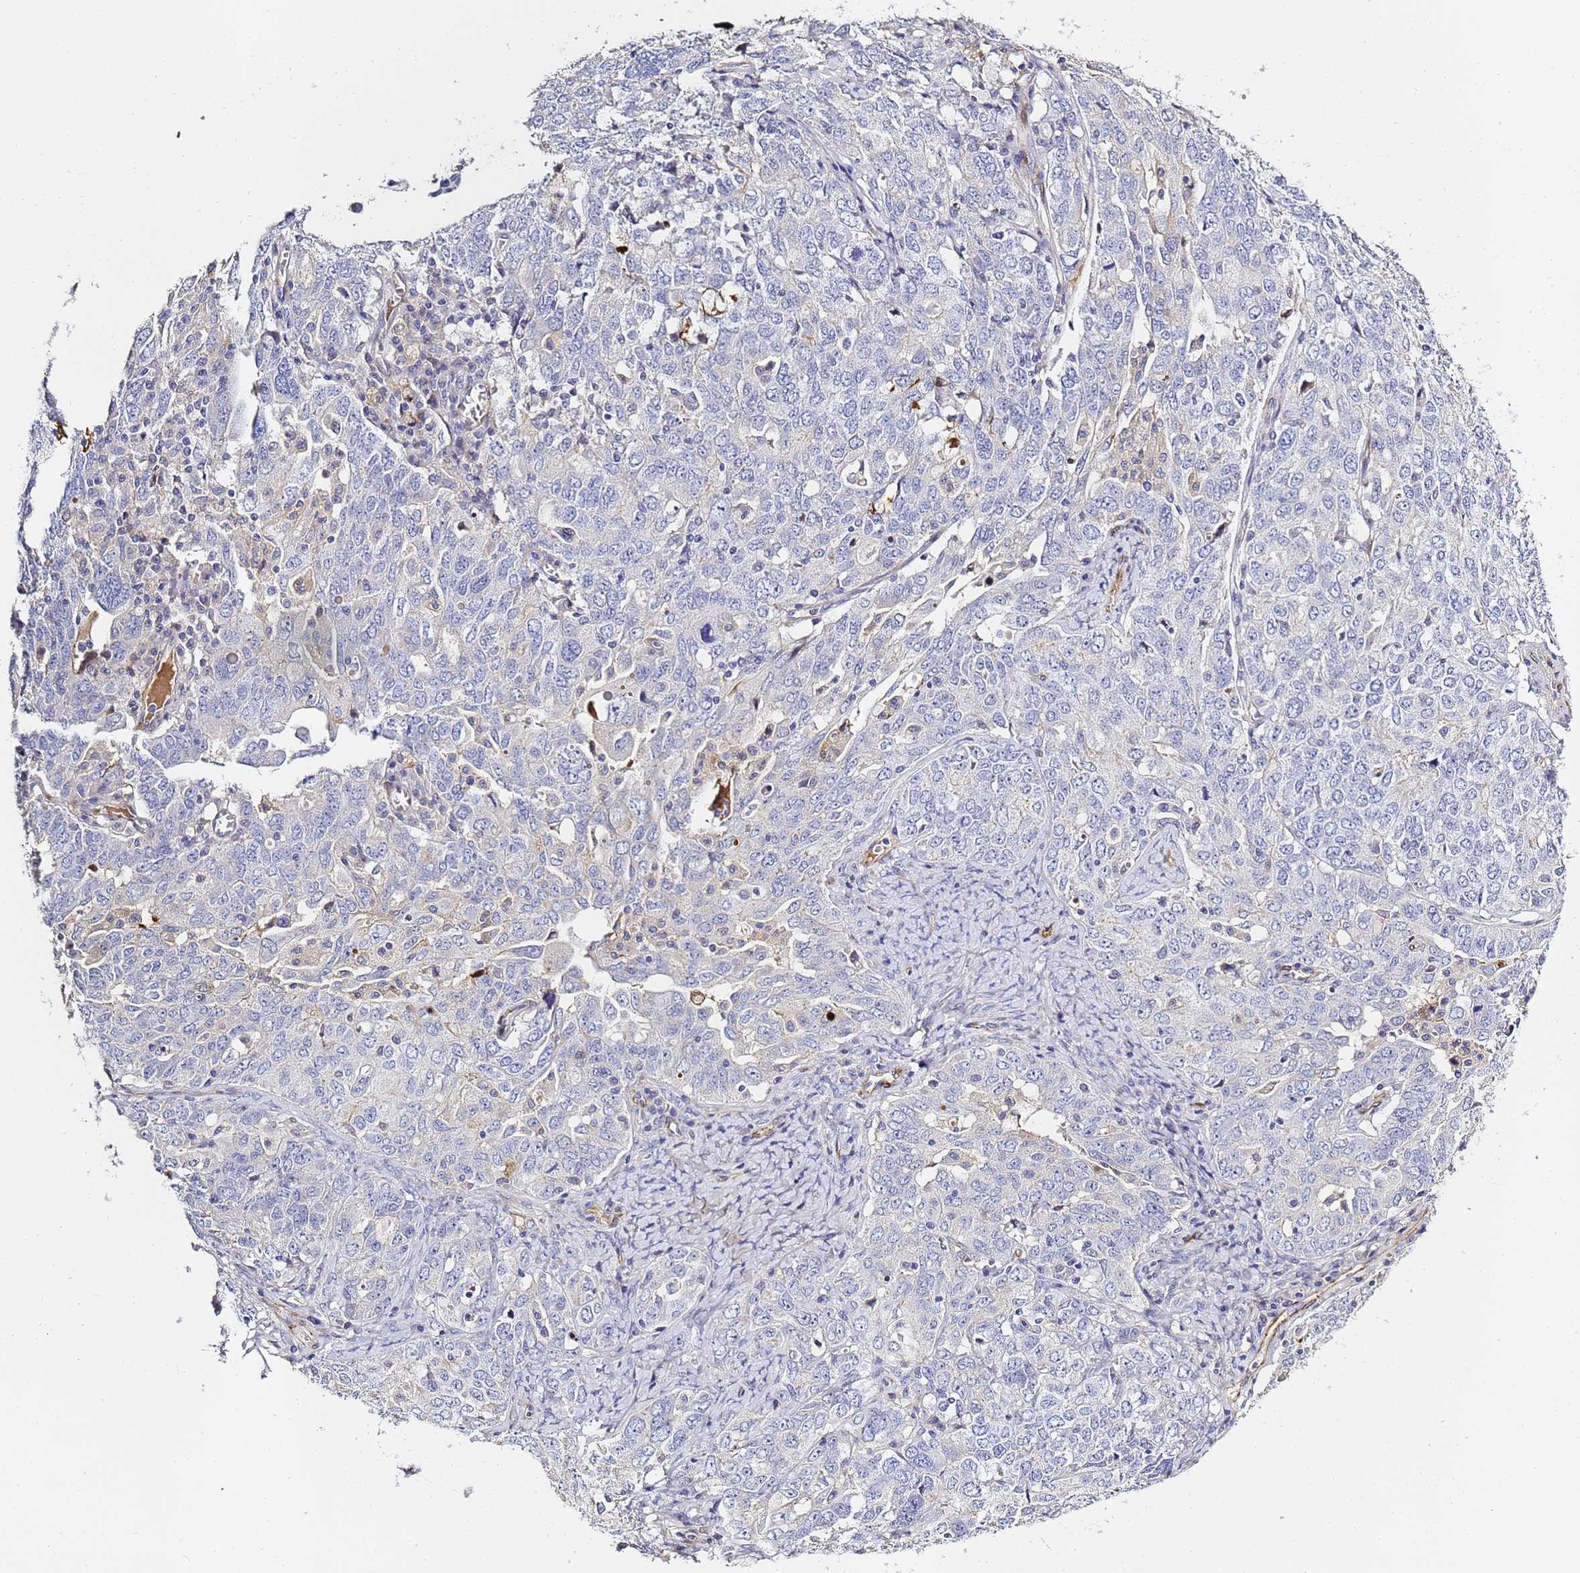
{"staining": {"intensity": "negative", "quantity": "none", "location": "none"}, "tissue": "ovarian cancer", "cell_type": "Tumor cells", "image_type": "cancer", "snomed": [{"axis": "morphology", "description": "Carcinoma, endometroid"}, {"axis": "topography", "description": "Ovary"}], "caption": "This micrograph is of ovarian cancer (endometroid carcinoma) stained with immunohistochemistry (IHC) to label a protein in brown with the nuclei are counter-stained blue. There is no positivity in tumor cells.", "gene": "CFH", "patient": {"sex": "female", "age": 62}}